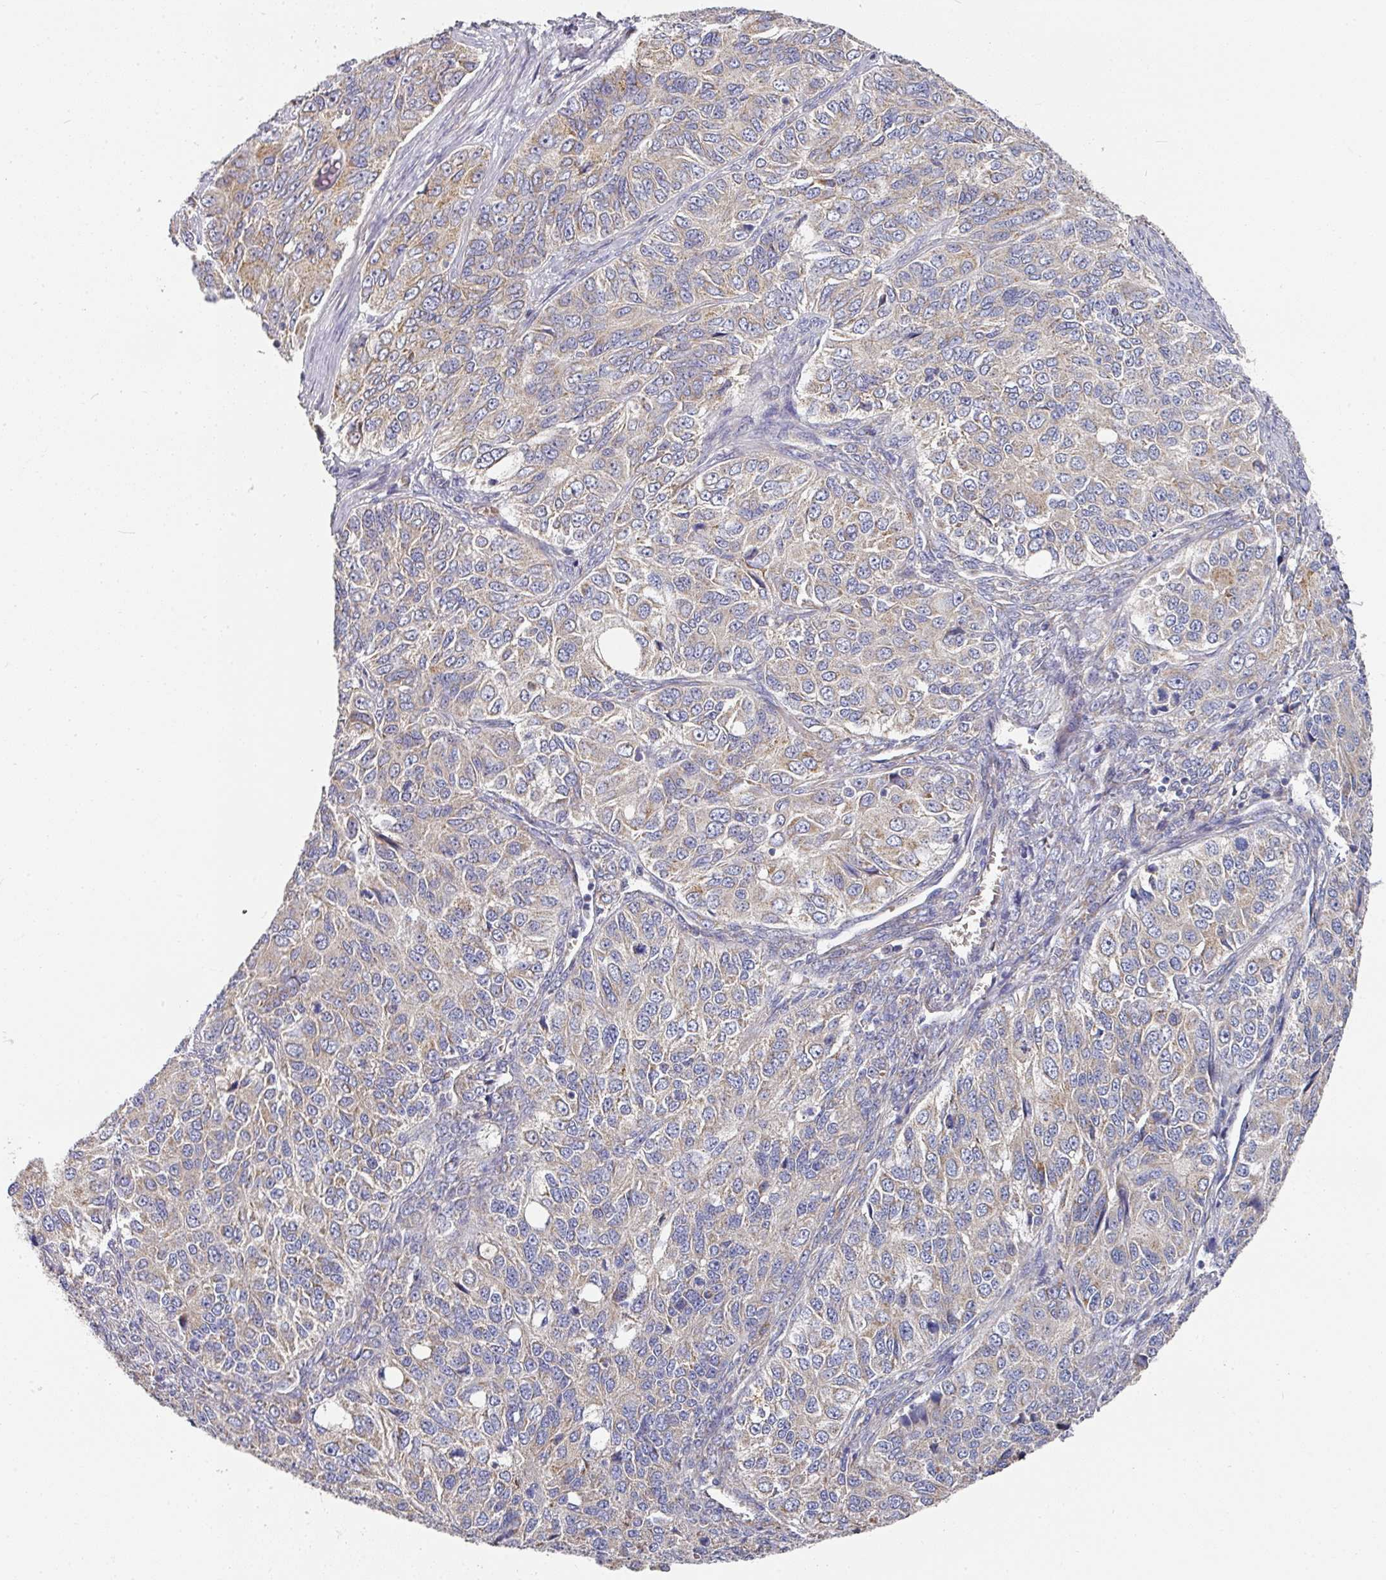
{"staining": {"intensity": "weak", "quantity": "25%-75%", "location": "cytoplasmic/membranous"}, "tissue": "ovarian cancer", "cell_type": "Tumor cells", "image_type": "cancer", "snomed": [{"axis": "morphology", "description": "Carcinoma, endometroid"}, {"axis": "topography", "description": "Ovary"}], "caption": "Protein expression by immunohistochemistry shows weak cytoplasmic/membranous expression in about 25%-75% of tumor cells in ovarian cancer. The staining was performed using DAB (3,3'-diaminobenzidine) to visualize the protein expression in brown, while the nuclei were stained in blue with hematoxylin (Magnification: 20x).", "gene": "PYROXD2", "patient": {"sex": "female", "age": 51}}